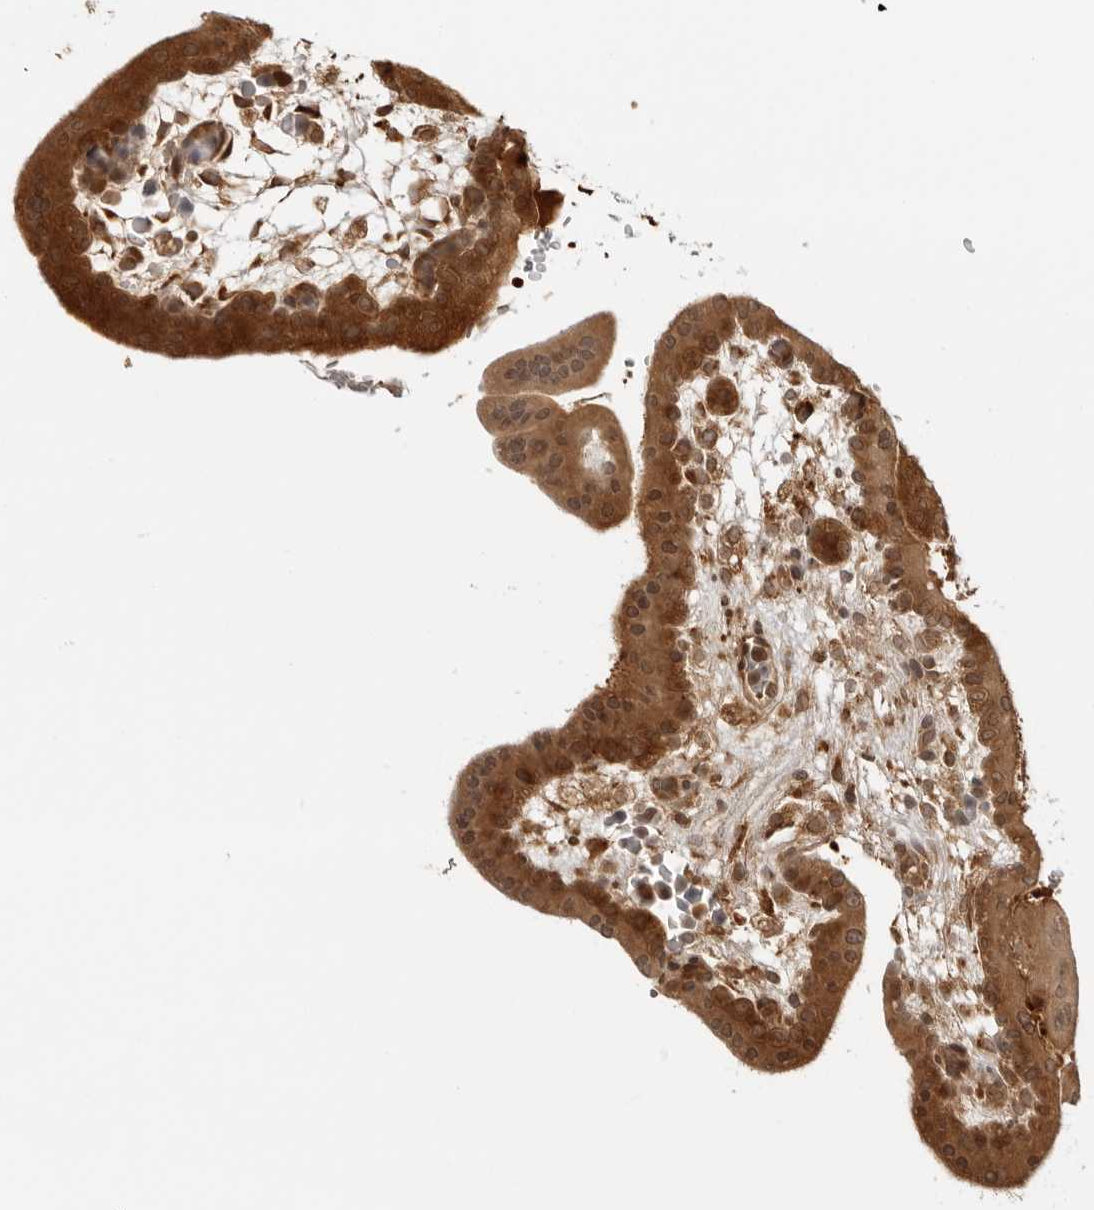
{"staining": {"intensity": "strong", "quantity": ">75%", "location": "cytoplasmic/membranous"}, "tissue": "placenta", "cell_type": "Decidual cells", "image_type": "normal", "snomed": [{"axis": "morphology", "description": "Normal tissue, NOS"}, {"axis": "topography", "description": "Placenta"}], "caption": "Immunohistochemistry (IHC) micrograph of unremarkable placenta stained for a protein (brown), which exhibits high levels of strong cytoplasmic/membranous positivity in about >75% of decidual cells.", "gene": "IKBKE", "patient": {"sex": "female", "age": 35}}